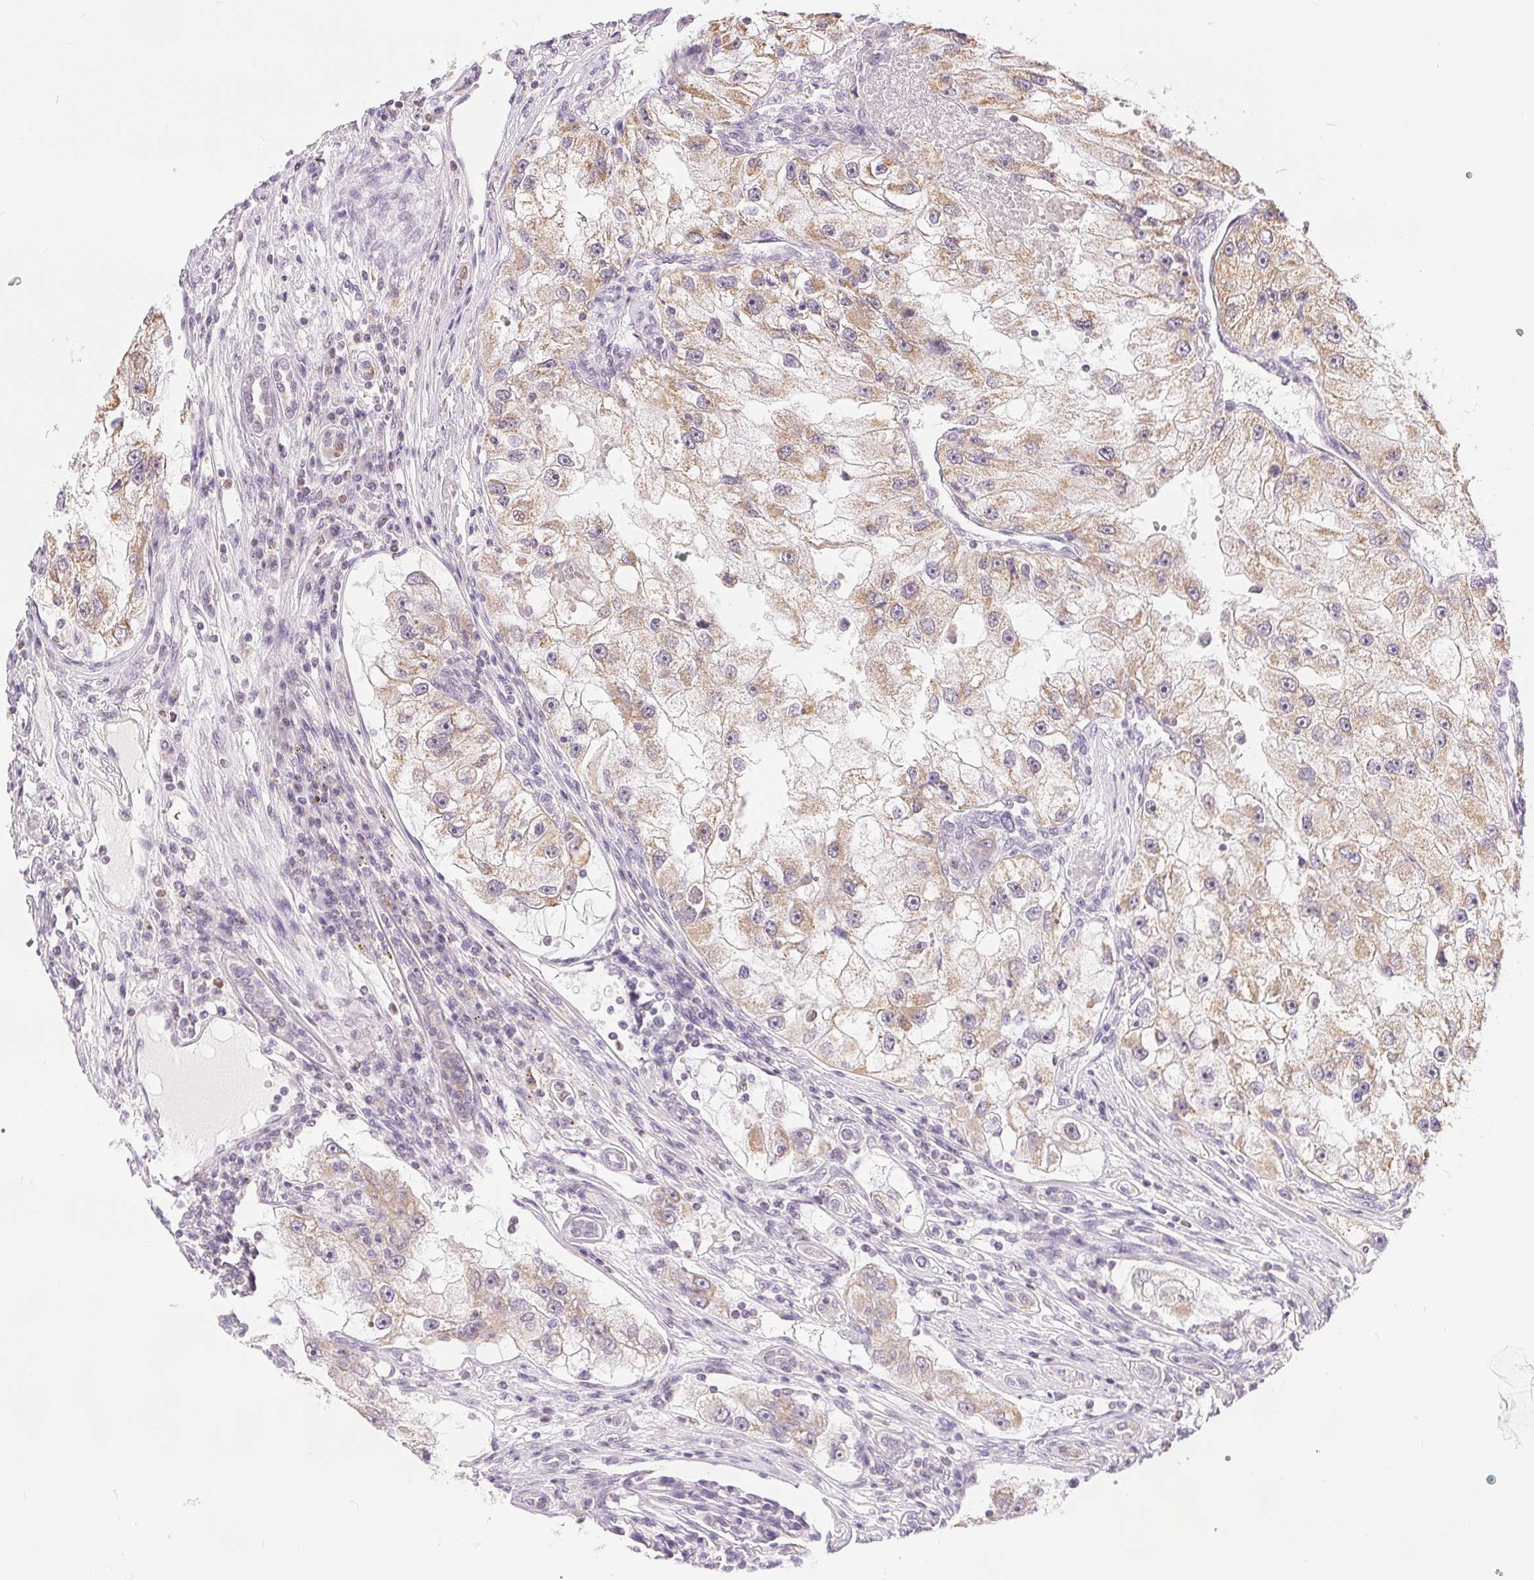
{"staining": {"intensity": "weak", "quantity": ">75%", "location": "cytoplasmic/membranous"}, "tissue": "renal cancer", "cell_type": "Tumor cells", "image_type": "cancer", "snomed": [{"axis": "morphology", "description": "Adenocarcinoma, NOS"}, {"axis": "topography", "description": "Kidney"}], "caption": "Immunohistochemical staining of renal cancer (adenocarcinoma) displays low levels of weak cytoplasmic/membranous protein expression in about >75% of tumor cells.", "gene": "POU2F2", "patient": {"sex": "male", "age": 63}}